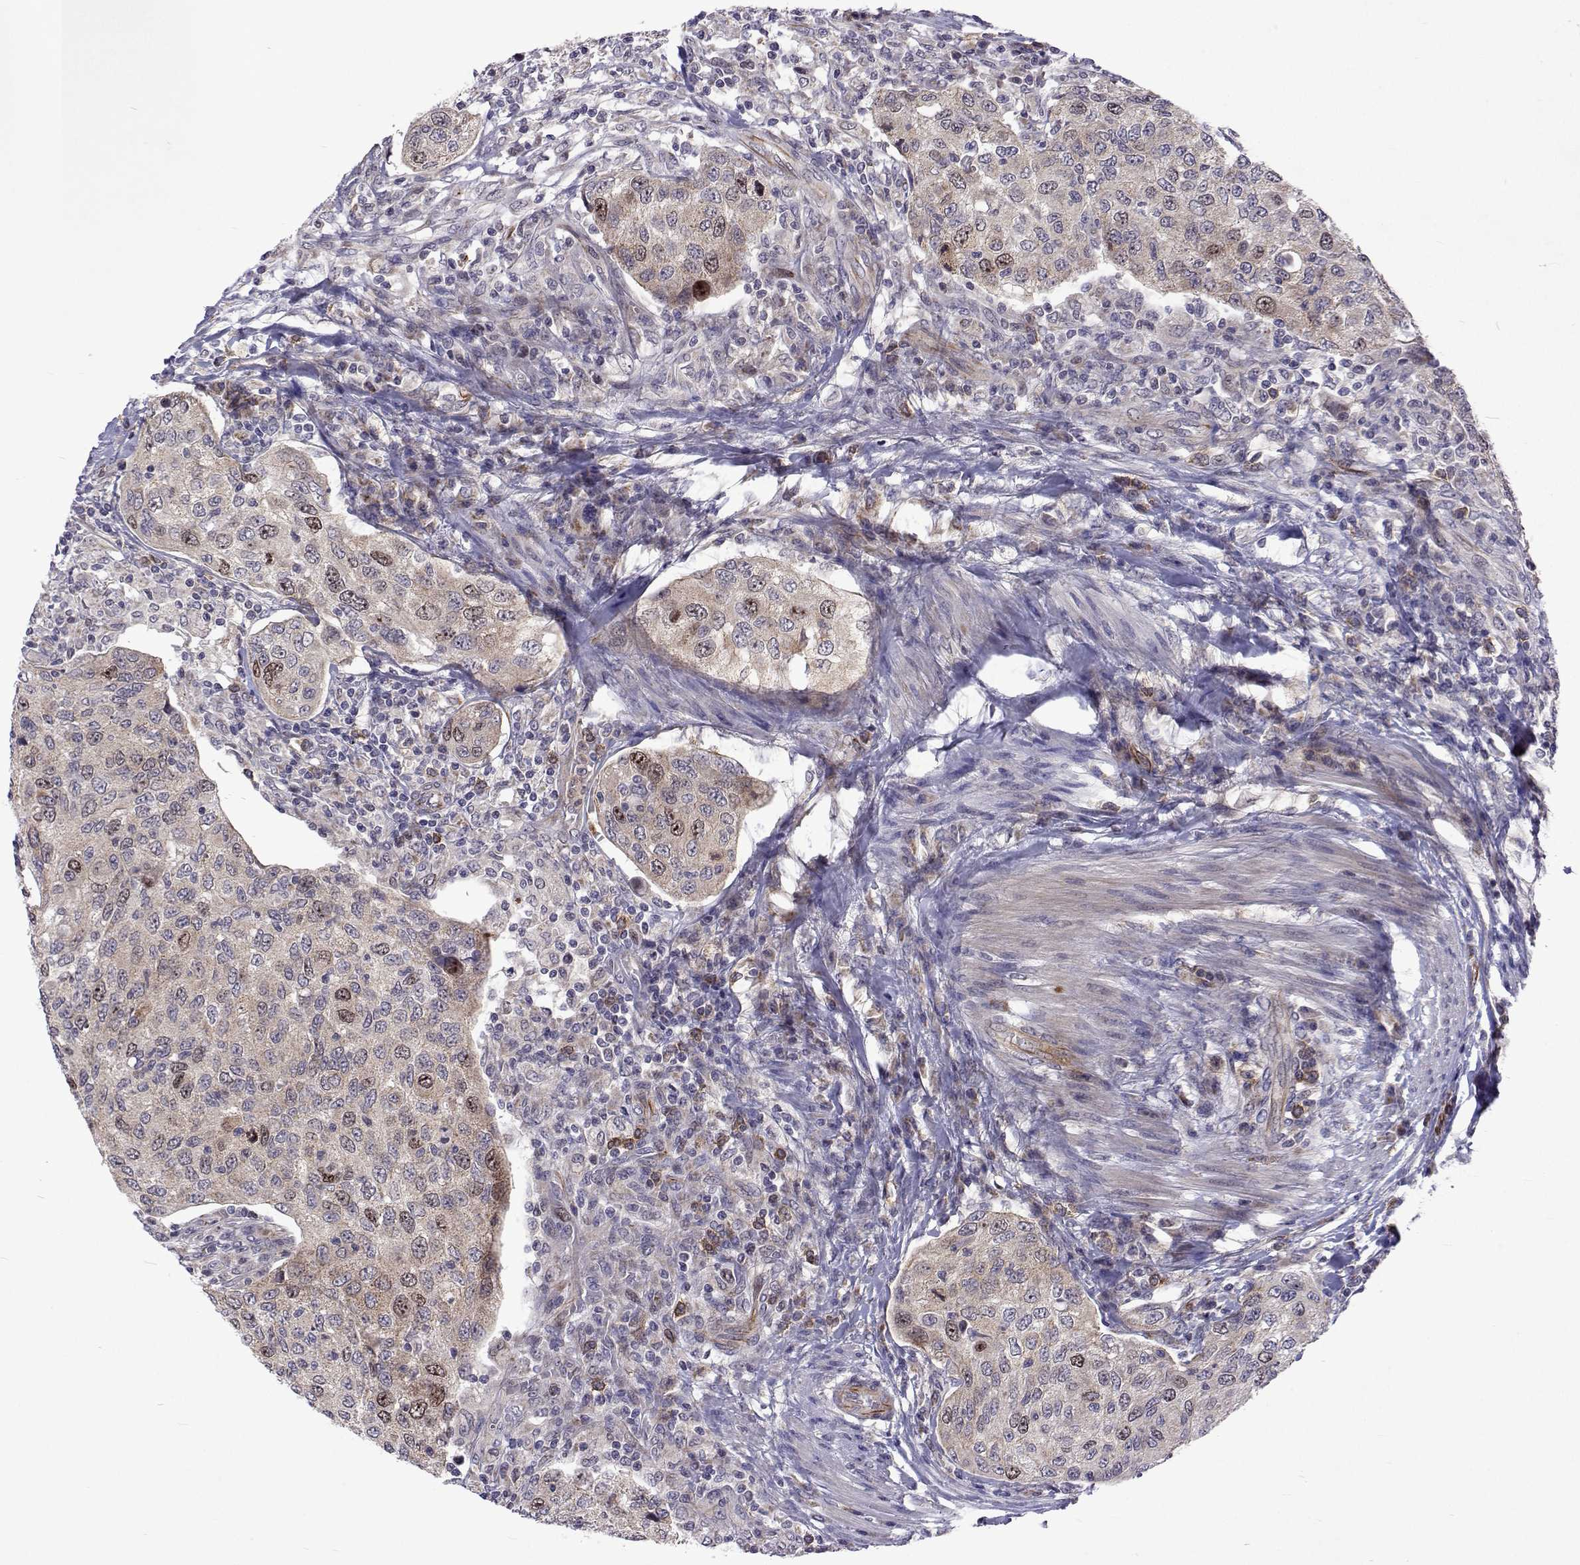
{"staining": {"intensity": "moderate", "quantity": "<25%", "location": "nuclear"}, "tissue": "urothelial cancer", "cell_type": "Tumor cells", "image_type": "cancer", "snomed": [{"axis": "morphology", "description": "Urothelial carcinoma, High grade"}, {"axis": "topography", "description": "Urinary bladder"}], "caption": "Urothelial carcinoma (high-grade) stained for a protein (brown) reveals moderate nuclear positive positivity in approximately <25% of tumor cells.", "gene": "DHTKD1", "patient": {"sex": "female", "age": 78}}